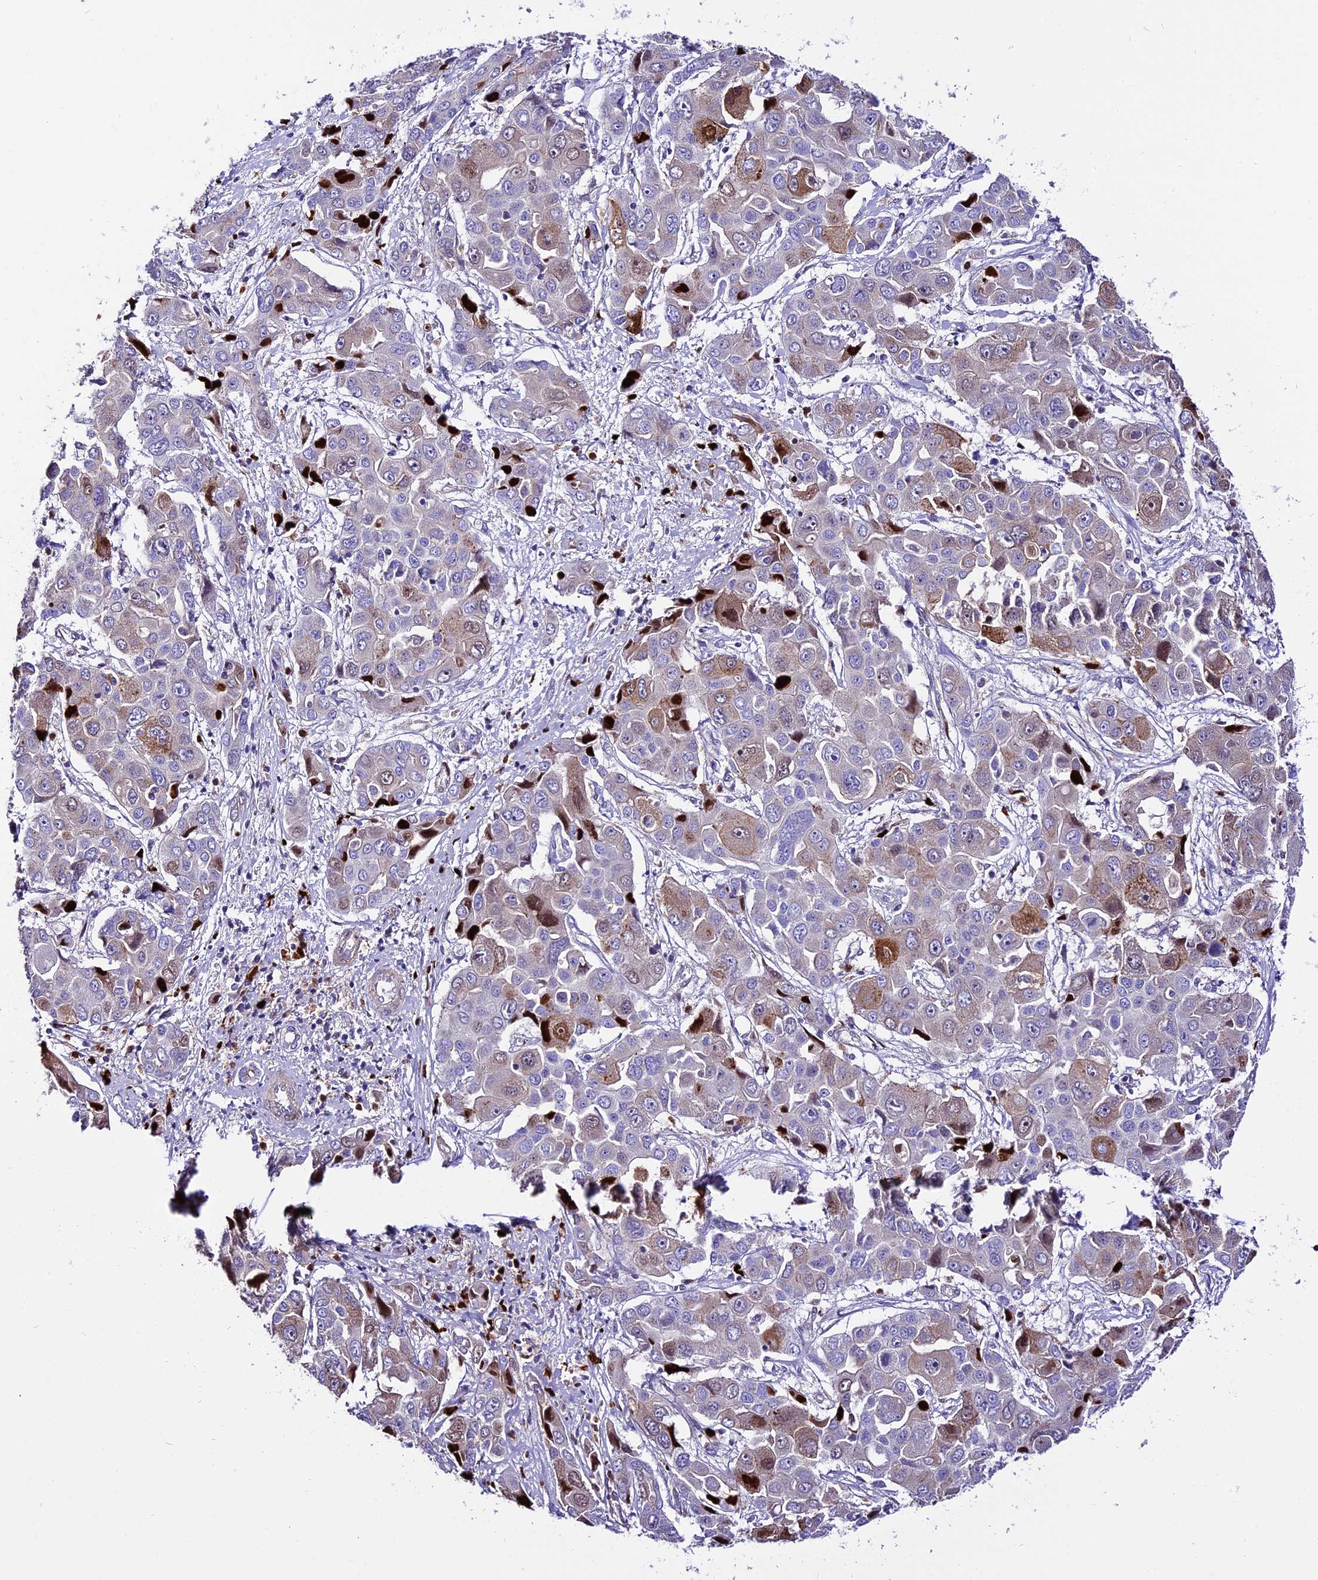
{"staining": {"intensity": "strong", "quantity": "<25%", "location": "cytoplasmic/membranous,nuclear"}, "tissue": "liver cancer", "cell_type": "Tumor cells", "image_type": "cancer", "snomed": [{"axis": "morphology", "description": "Cholangiocarcinoma"}, {"axis": "topography", "description": "Liver"}], "caption": "Immunohistochemical staining of human liver cholangiocarcinoma reveals medium levels of strong cytoplasmic/membranous and nuclear expression in approximately <25% of tumor cells.", "gene": "MAP3K7CL", "patient": {"sex": "male", "age": 67}}